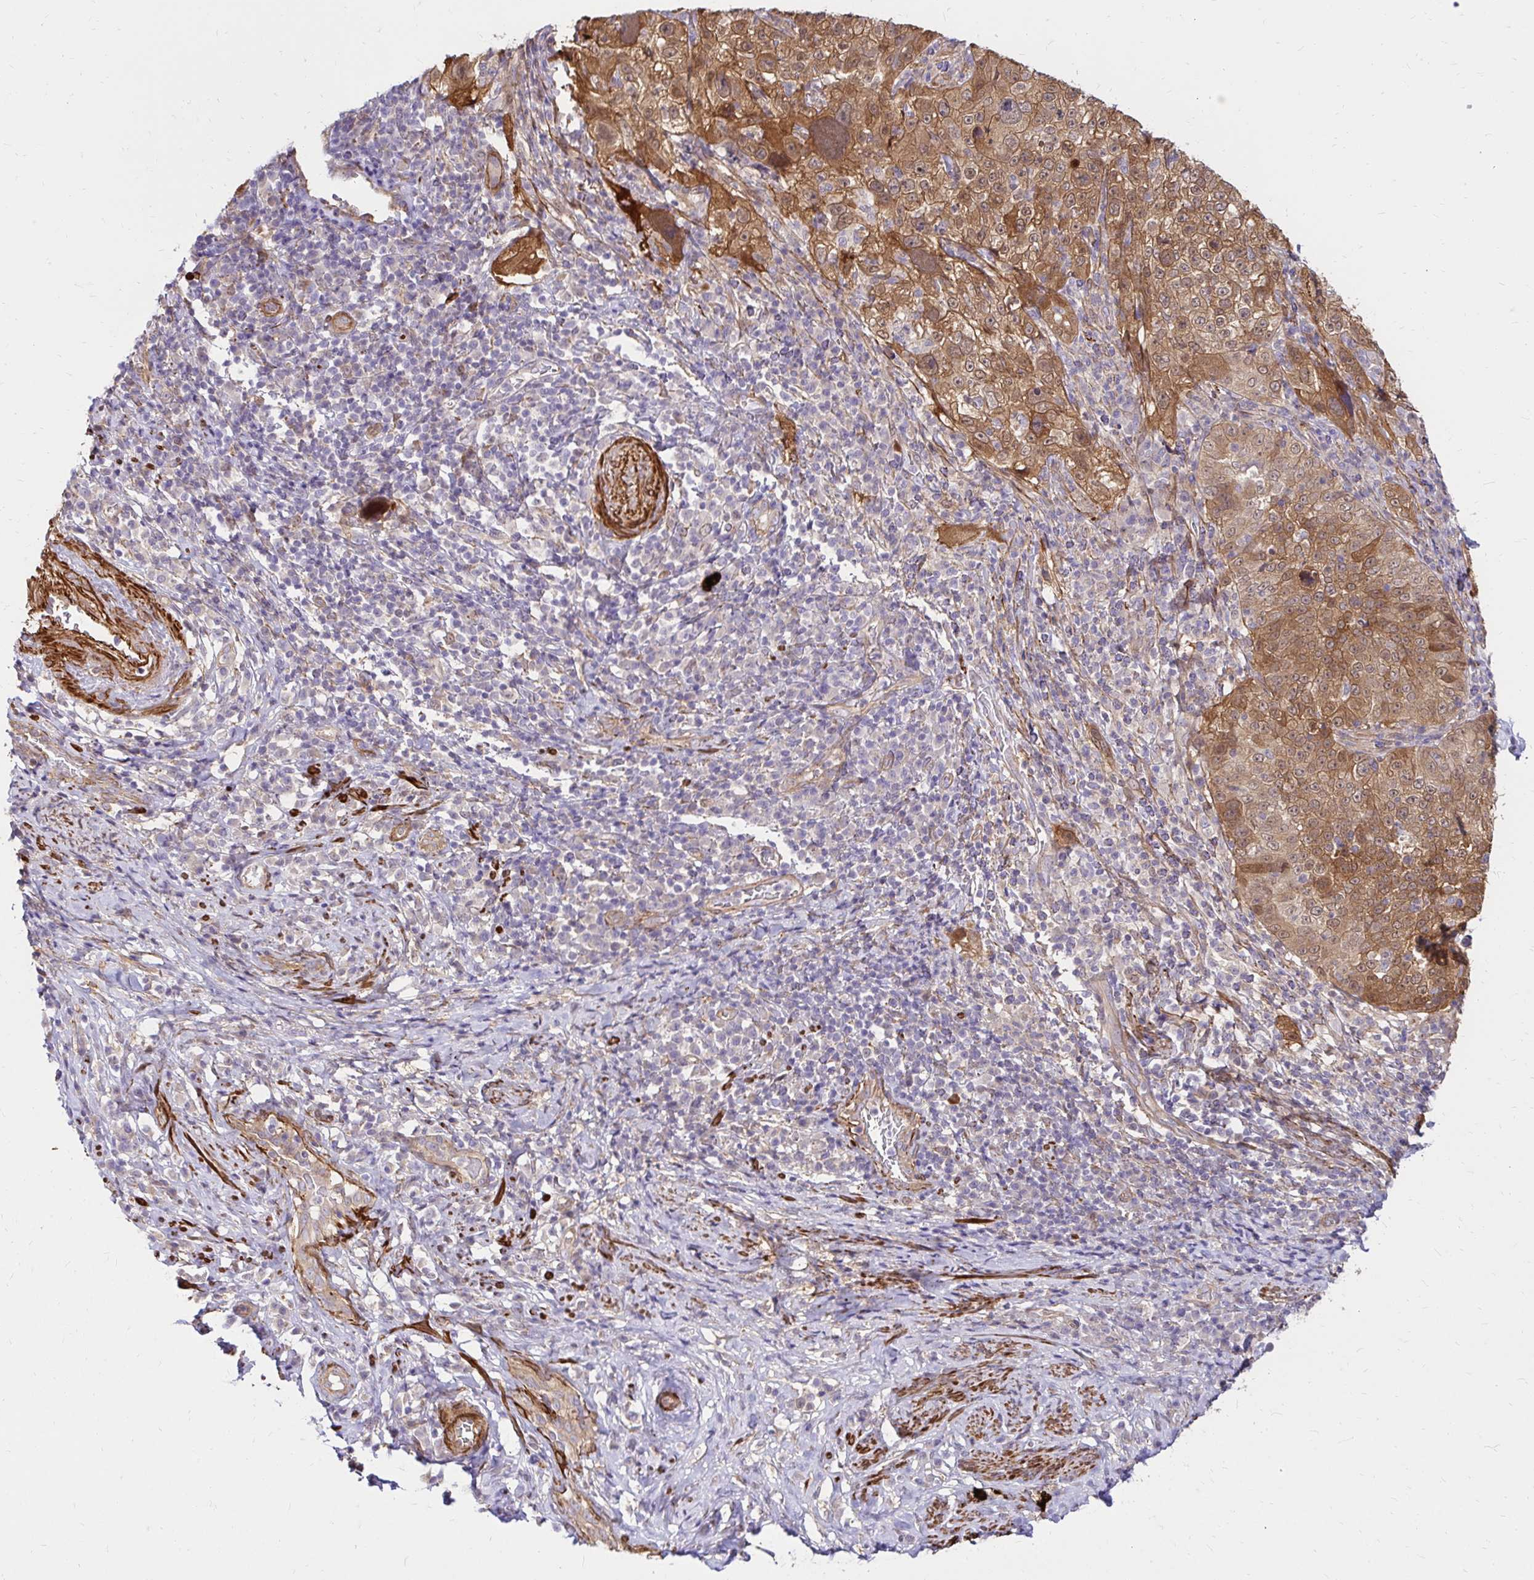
{"staining": {"intensity": "moderate", "quantity": ">75%", "location": "cytoplasmic/membranous"}, "tissue": "cervical cancer", "cell_type": "Tumor cells", "image_type": "cancer", "snomed": [{"axis": "morphology", "description": "Squamous cell carcinoma, NOS"}, {"axis": "topography", "description": "Cervix"}], "caption": "Immunohistochemical staining of human cervical squamous cell carcinoma demonstrates medium levels of moderate cytoplasmic/membranous protein expression in about >75% of tumor cells. The protein is shown in brown color, while the nuclei are stained blue.", "gene": "YAP1", "patient": {"sex": "female", "age": 75}}